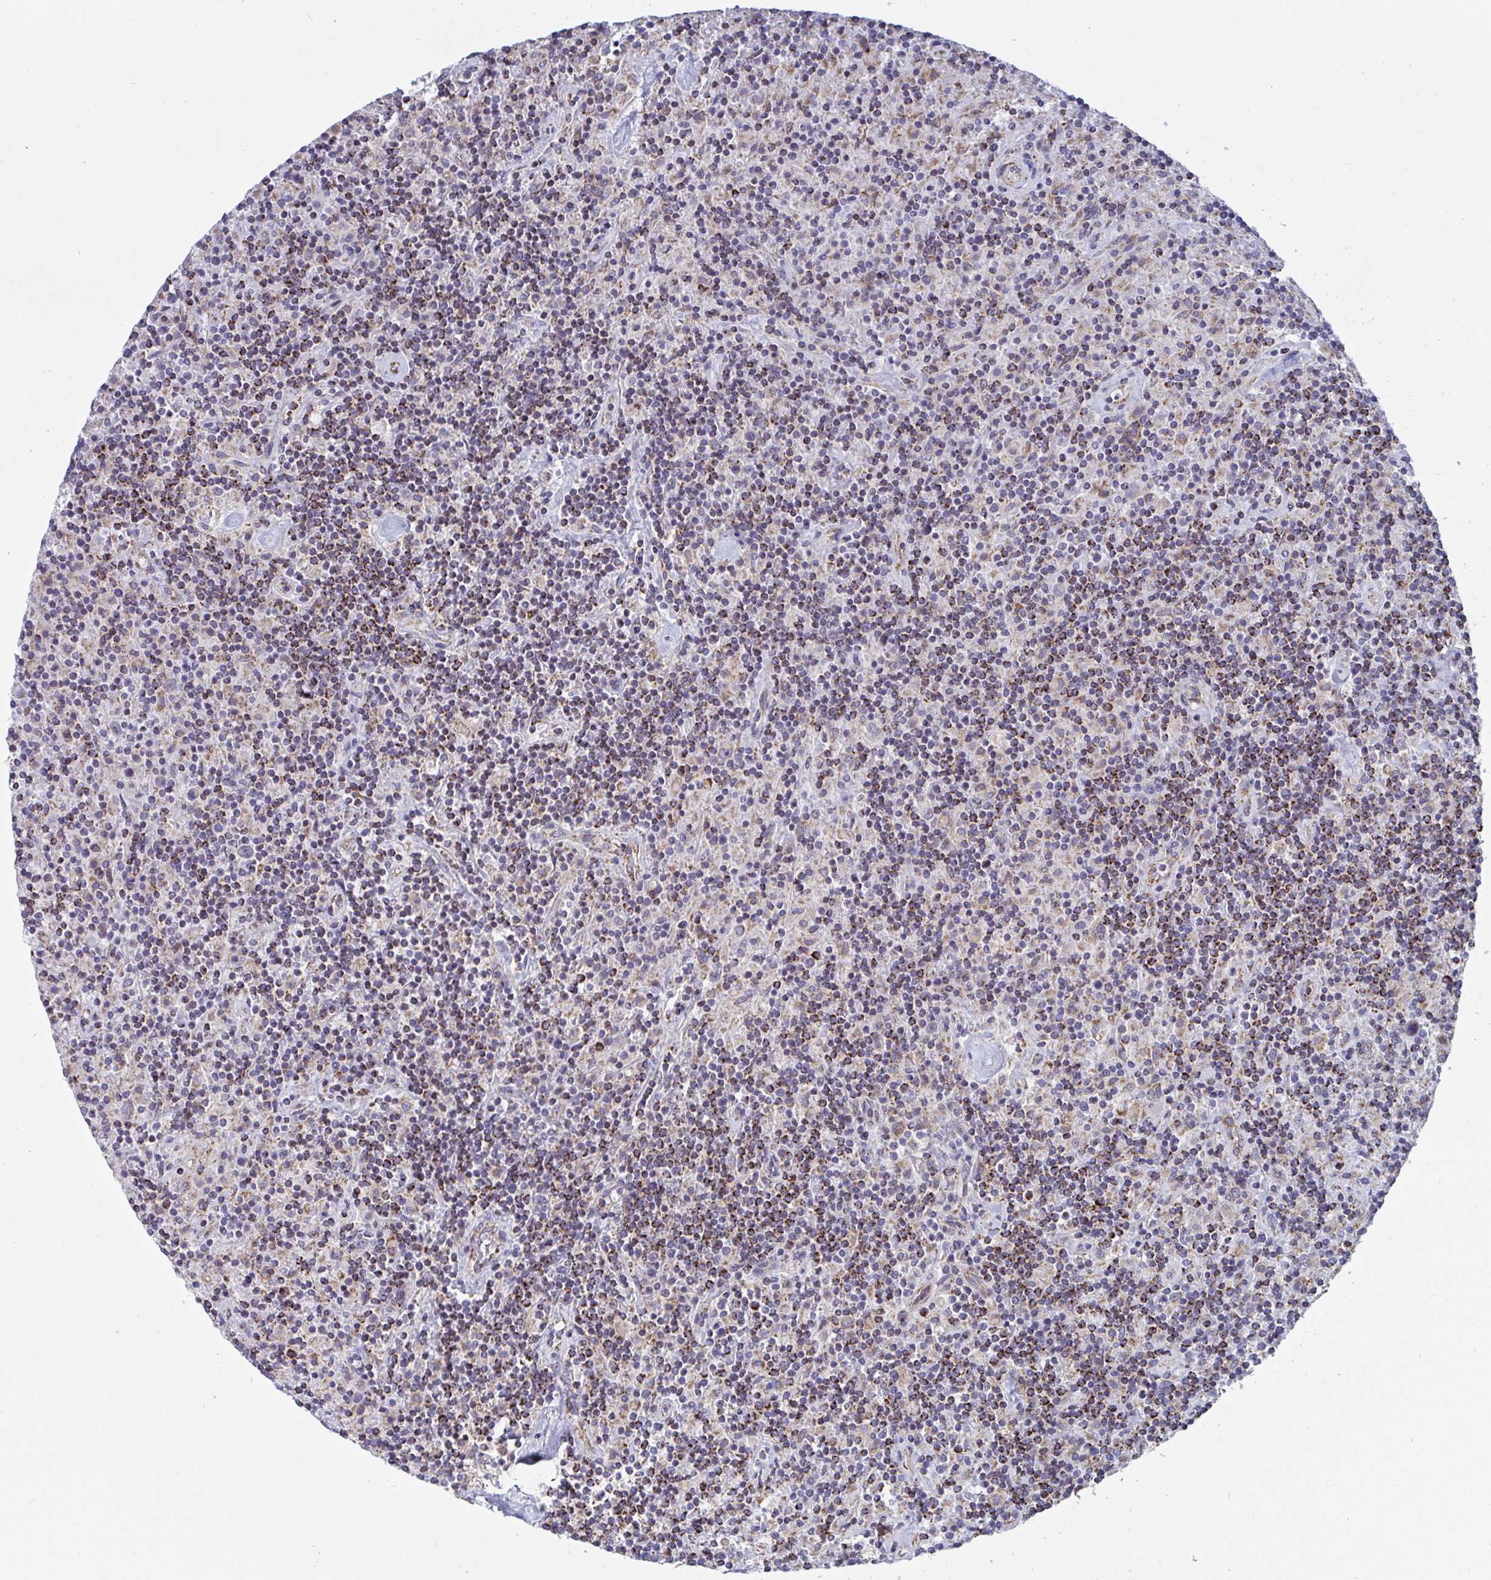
{"staining": {"intensity": "weak", "quantity": "<25%", "location": "cytoplasmic/membranous"}, "tissue": "lymphoma", "cell_type": "Tumor cells", "image_type": "cancer", "snomed": [{"axis": "morphology", "description": "Hodgkin's disease, NOS"}, {"axis": "topography", "description": "Lymph node"}], "caption": "An image of lymphoma stained for a protein reveals no brown staining in tumor cells. Nuclei are stained in blue.", "gene": "BCAT2", "patient": {"sex": "male", "age": 70}}